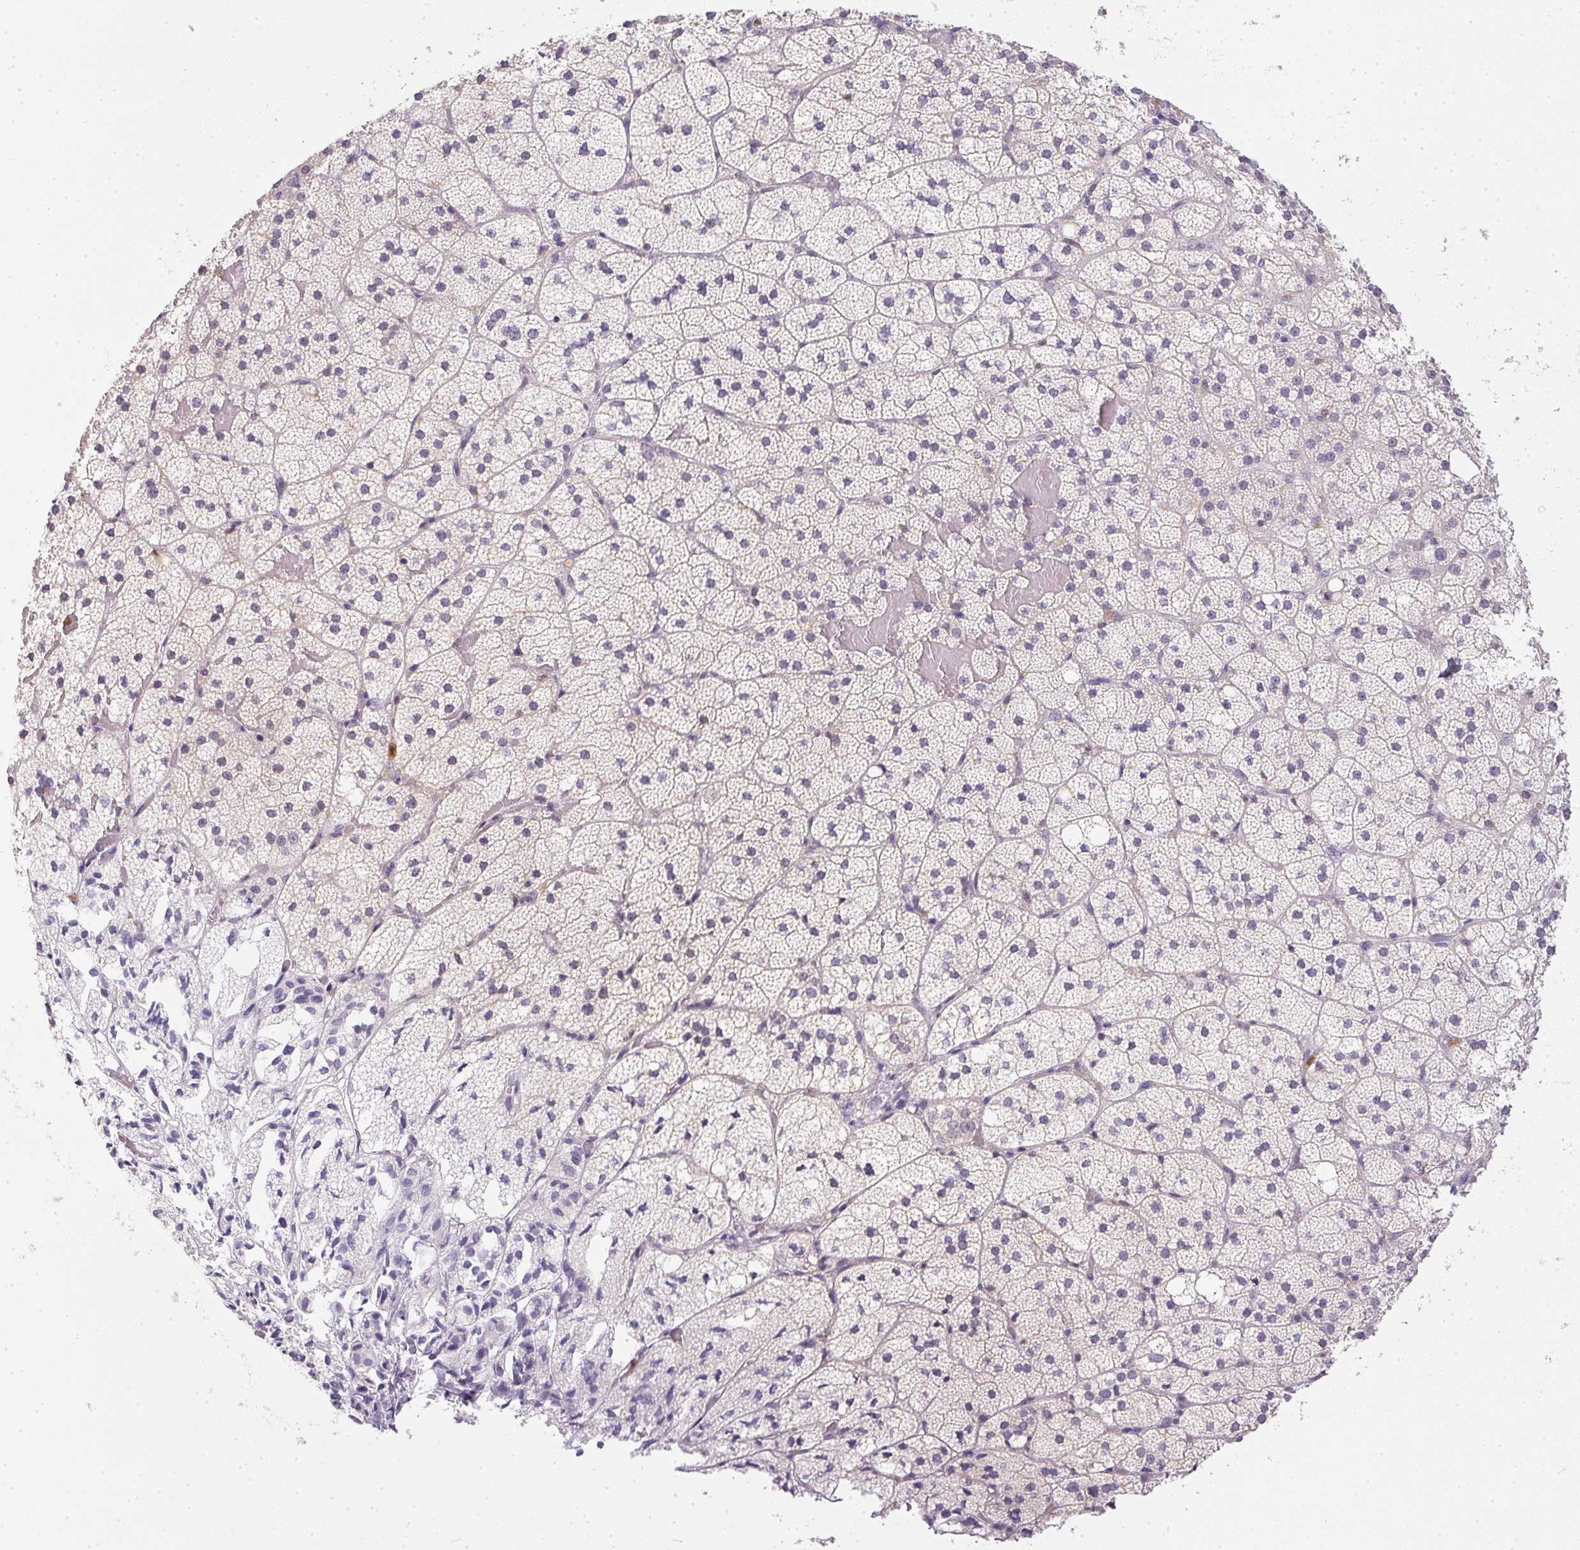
{"staining": {"intensity": "negative", "quantity": "none", "location": "none"}, "tissue": "adrenal gland", "cell_type": "Glandular cells", "image_type": "normal", "snomed": [{"axis": "morphology", "description": "Normal tissue, NOS"}, {"axis": "topography", "description": "Adrenal gland"}], "caption": "Protein analysis of benign adrenal gland exhibits no significant positivity in glandular cells.", "gene": "DNAJC5G", "patient": {"sex": "male", "age": 53}}